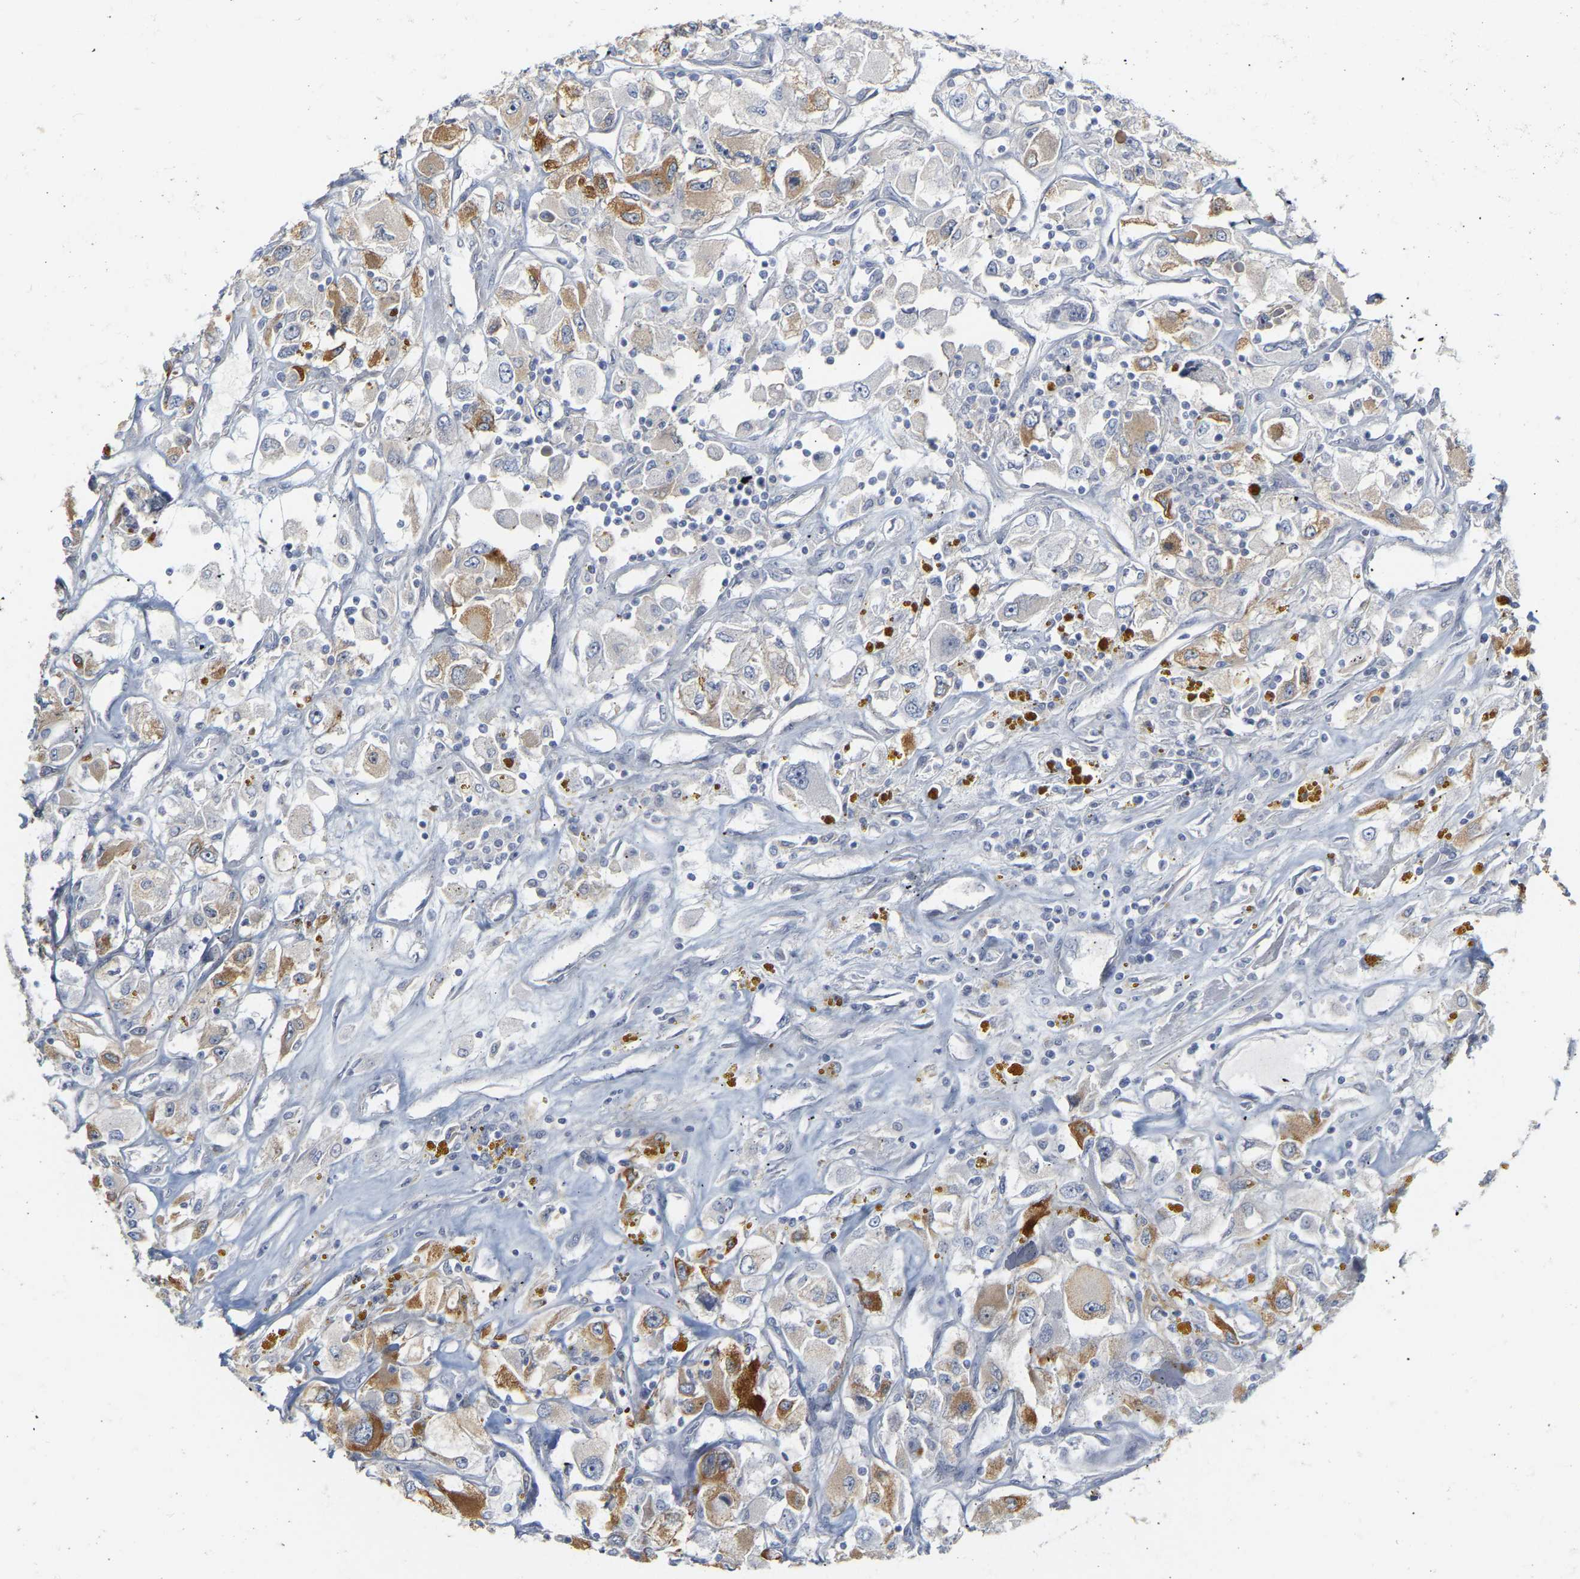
{"staining": {"intensity": "strong", "quantity": "<25%", "location": "cytoplasmic/membranous"}, "tissue": "renal cancer", "cell_type": "Tumor cells", "image_type": "cancer", "snomed": [{"axis": "morphology", "description": "Adenocarcinoma, NOS"}, {"axis": "topography", "description": "Kidney"}], "caption": "Tumor cells exhibit medium levels of strong cytoplasmic/membranous staining in about <25% of cells in human renal cancer (adenocarcinoma).", "gene": "GNAS", "patient": {"sex": "female", "age": 52}}